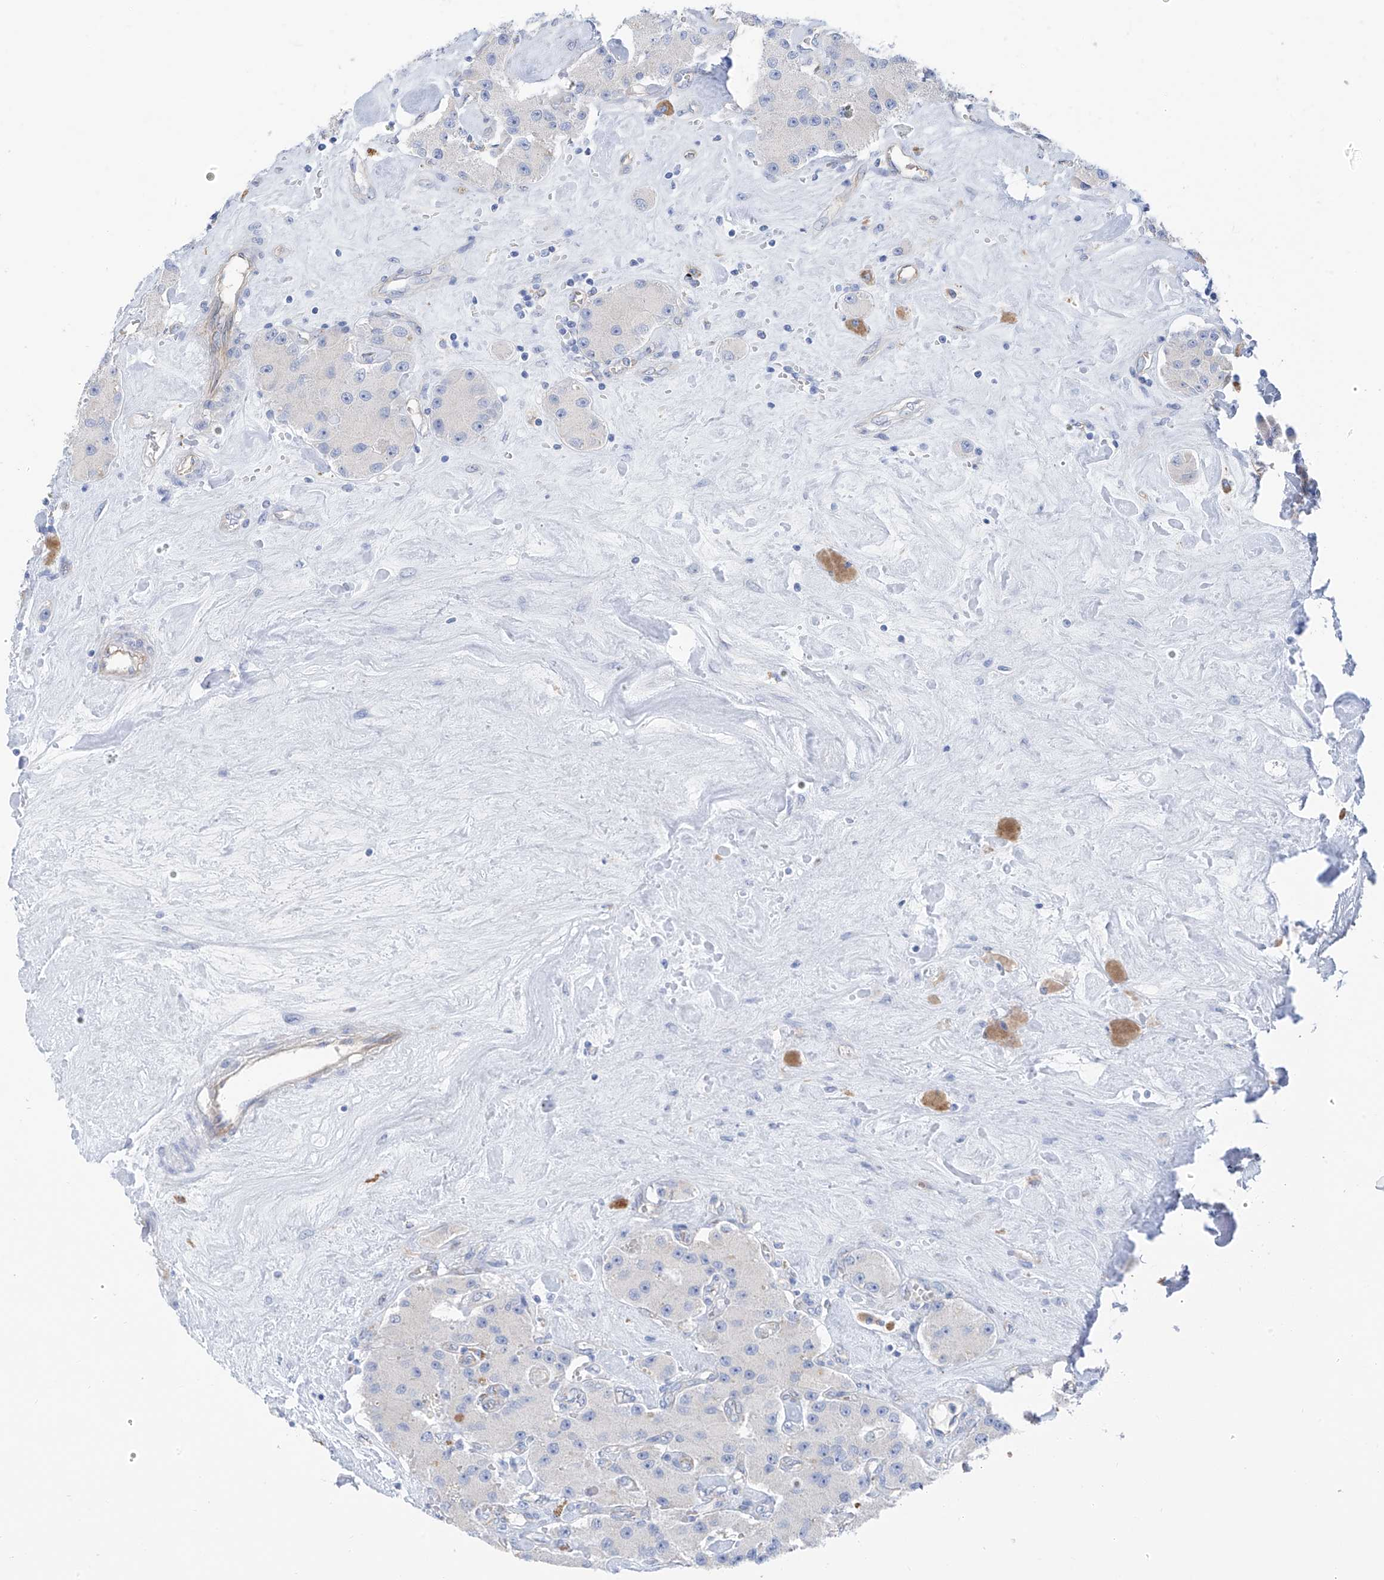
{"staining": {"intensity": "negative", "quantity": "none", "location": "none"}, "tissue": "carcinoid", "cell_type": "Tumor cells", "image_type": "cancer", "snomed": [{"axis": "morphology", "description": "Carcinoid, malignant, NOS"}, {"axis": "topography", "description": "Pancreas"}], "caption": "A micrograph of malignant carcinoid stained for a protein demonstrates no brown staining in tumor cells.", "gene": "ITGA9", "patient": {"sex": "male", "age": 41}}